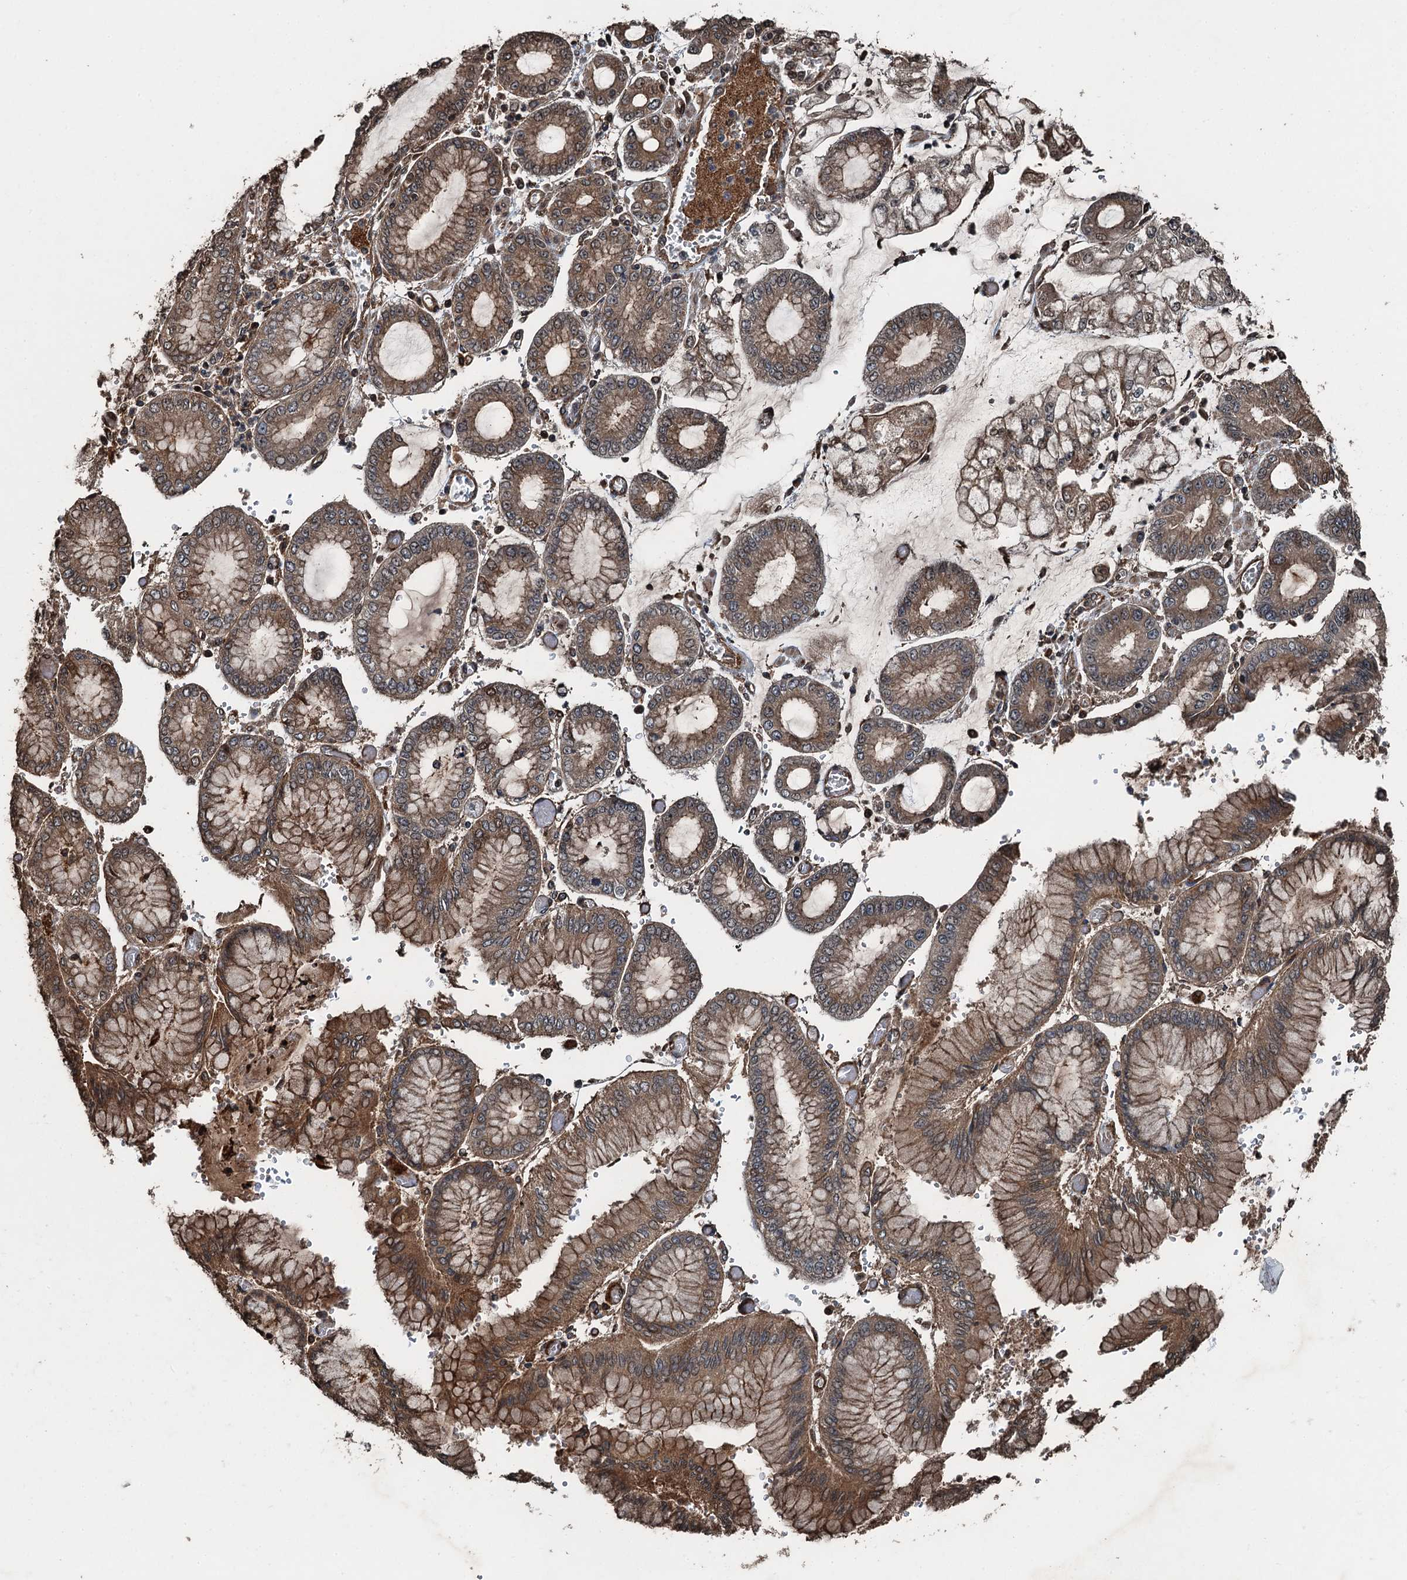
{"staining": {"intensity": "moderate", "quantity": ">75%", "location": "cytoplasmic/membranous"}, "tissue": "stomach cancer", "cell_type": "Tumor cells", "image_type": "cancer", "snomed": [{"axis": "morphology", "description": "Adenocarcinoma, NOS"}, {"axis": "topography", "description": "Stomach"}], "caption": "Moderate cytoplasmic/membranous positivity is identified in approximately >75% of tumor cells in adenocarcinoma (stomach). Nuclei are stained in blue.", "gene": "TCTN1", "patient": {"sex": "male", "age": 76}}